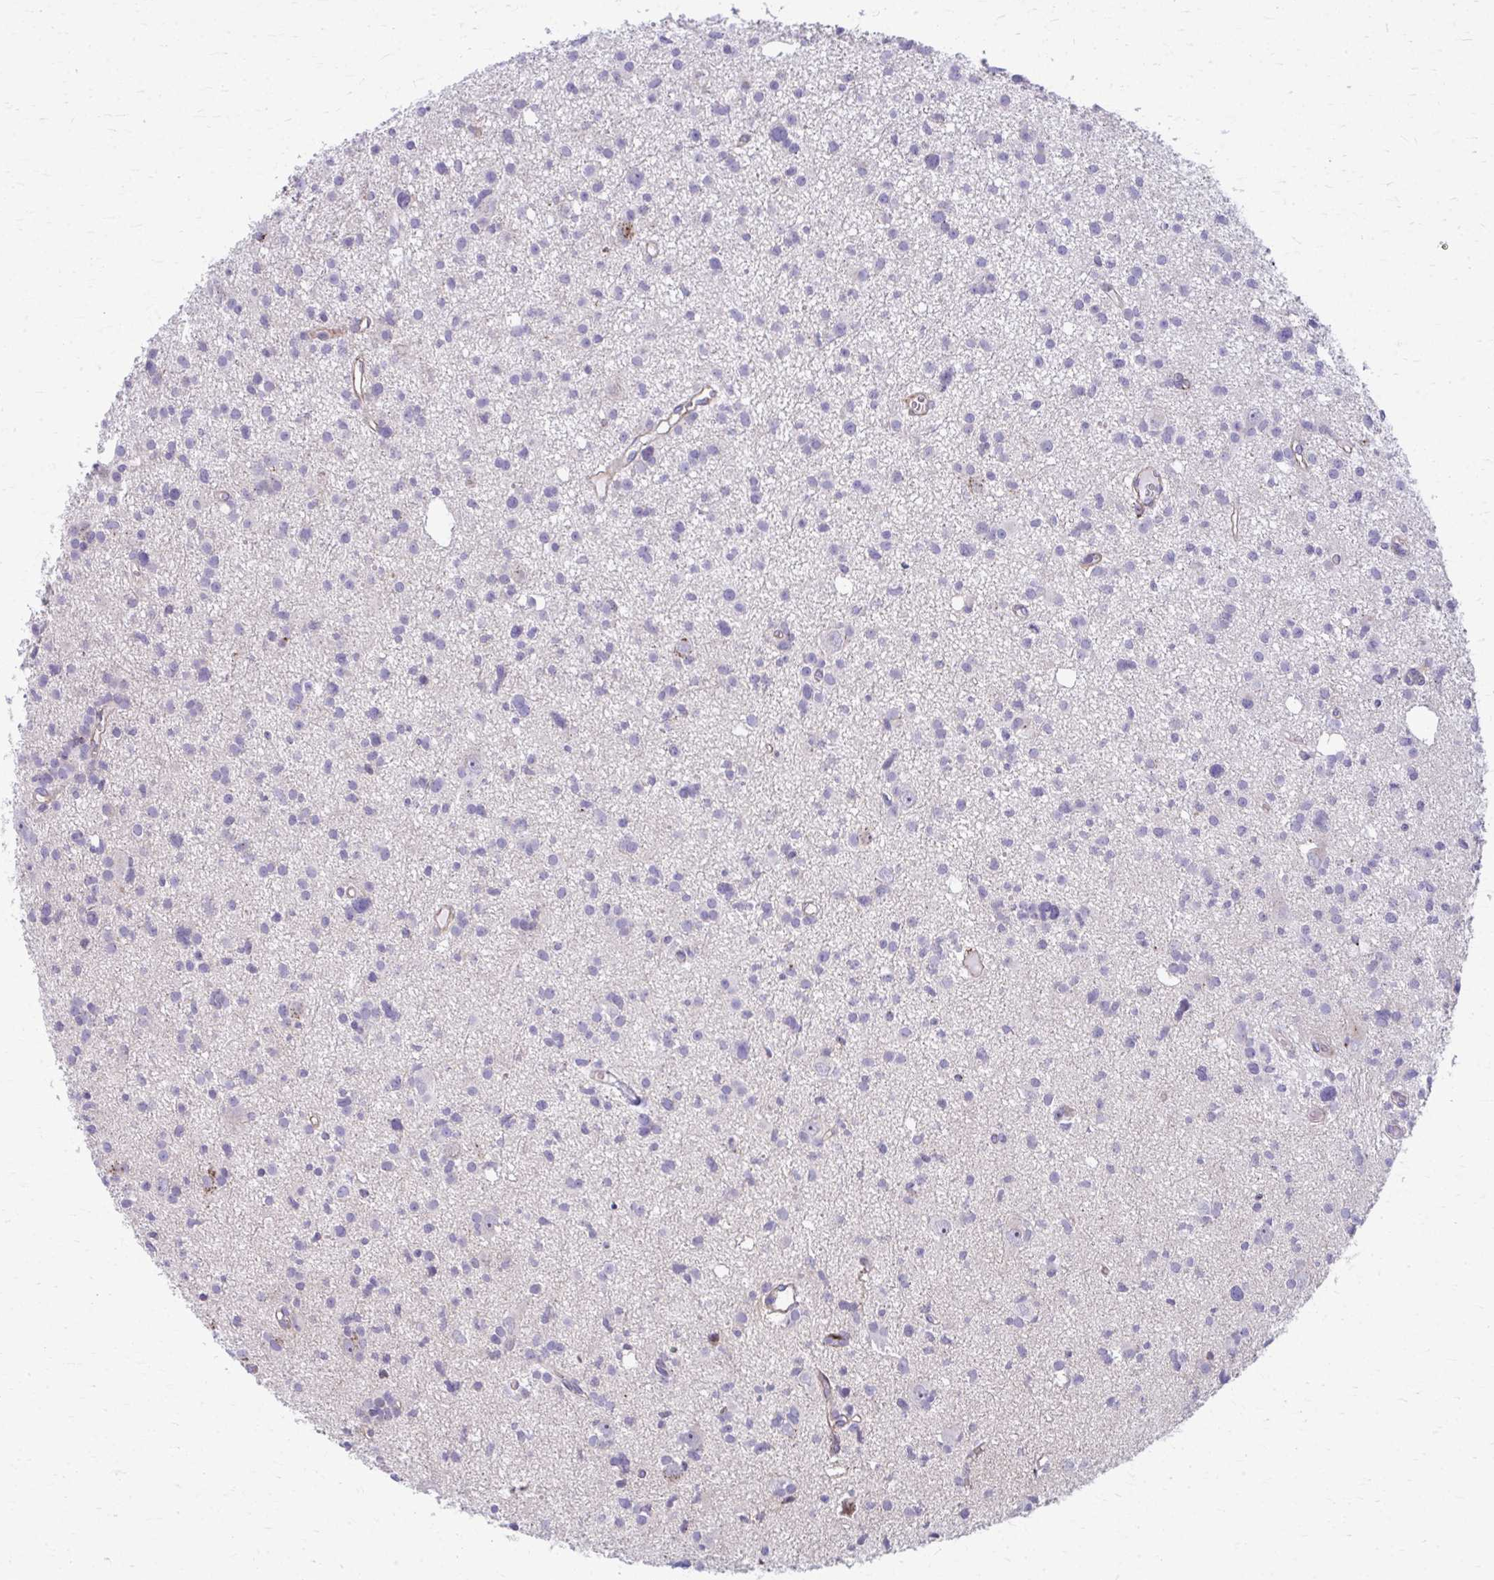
{"staining": {"intensity": "negative", "quantity": "none", "location": "none"}, "tissue": "glioma", "cell_type": "Tumor cells", "image_type": "cancer", "snomed": [{"axis": "morphology", "description": "Glioma, malignant, High grade"}, {"axis": "topography", "description": "Brain"}], "caption": "A high-resolution photomicrograph shows immunohistochemistry staining of glioma, which displays no significant positivity in tumor cells.", "gene": "LRRC4B", "patient": {"sex": "male", "age": 23}}